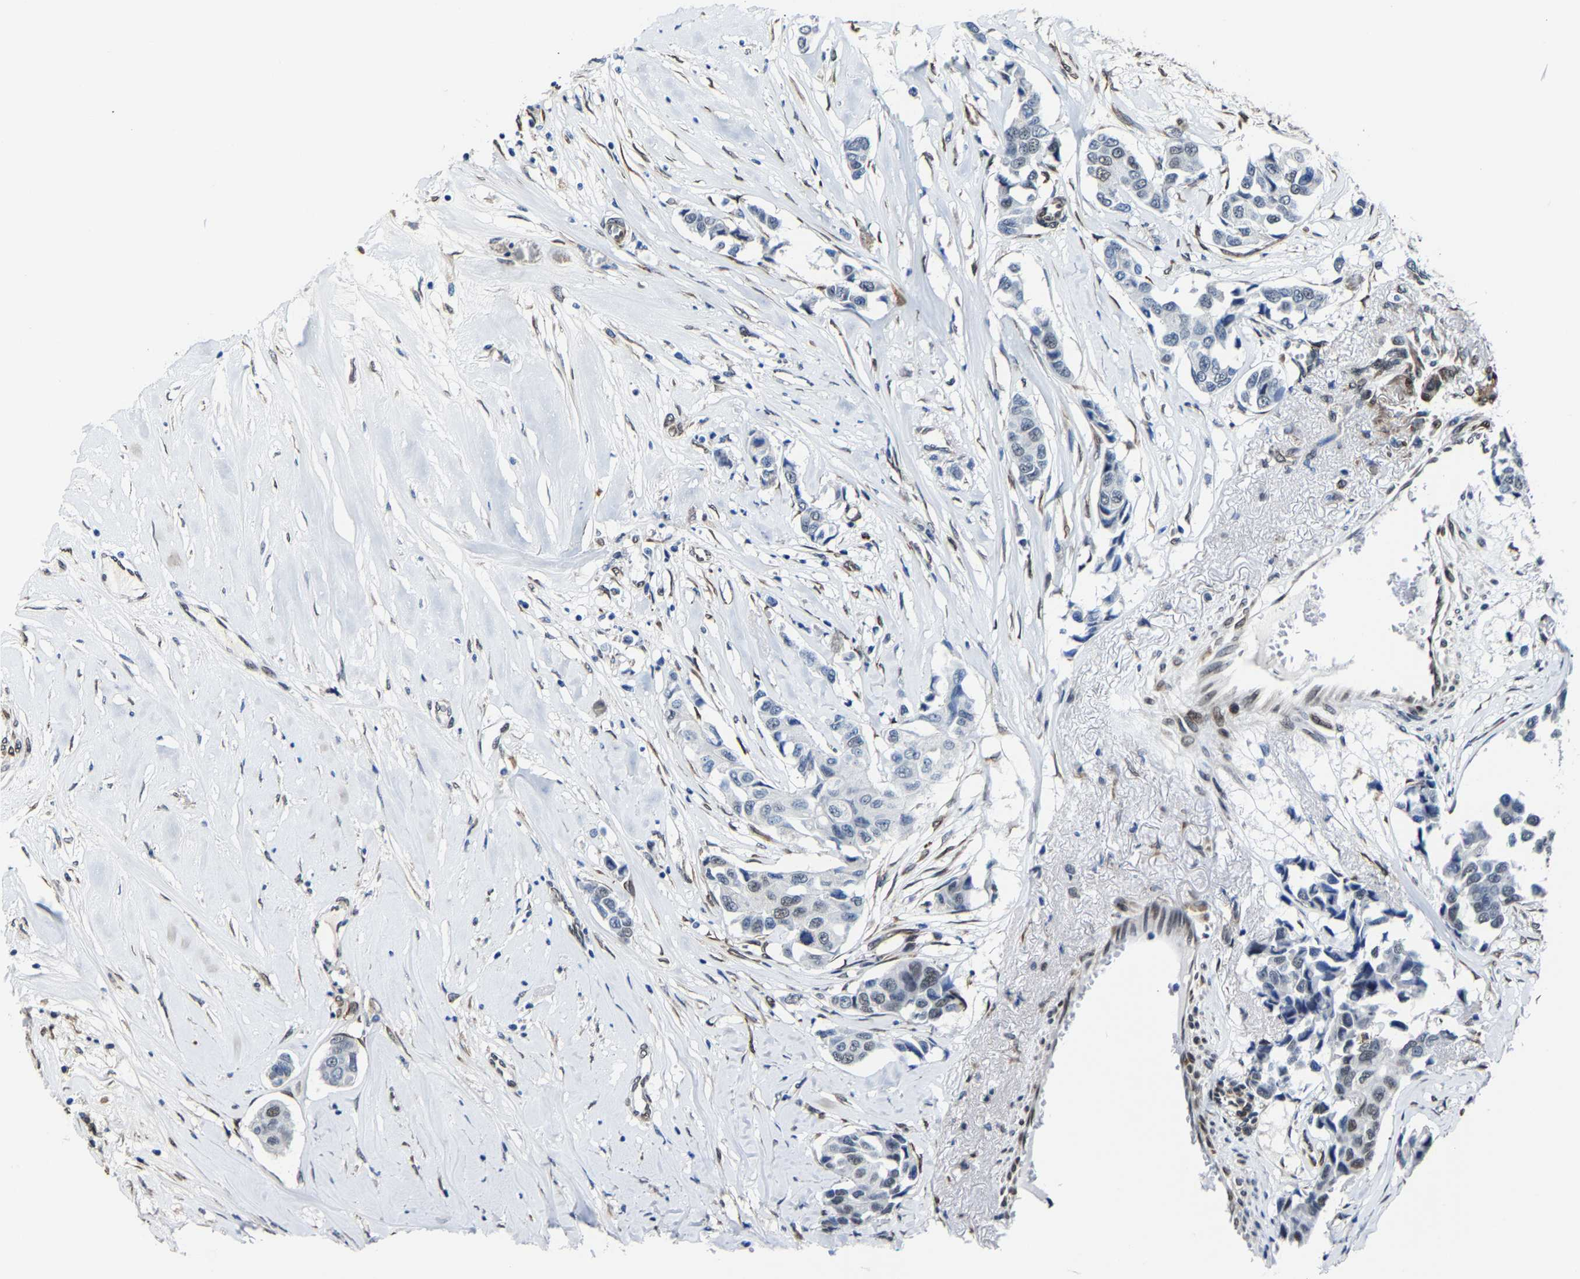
{"staining": {"intensity": "weak", "quantity": "25%-75%", "location": "nuclear"}, "tissue": "breast cancer", "cell_type": "Tumor cells", "image_type": "cancer", "snomed": [{"axis": "morphology", "description": "Duct carcinoma"}, {"axis": "topography", "description": "Breast"}], "caption": "This is a photomicrograph of immunohistochemistry (IHC) staining of breast infiltrating ductal carcinoma, which shows weak staining in the nuclear of tumor cells.", "gene": "METTL1", "patient": {"sex": "female", "age": 80}}